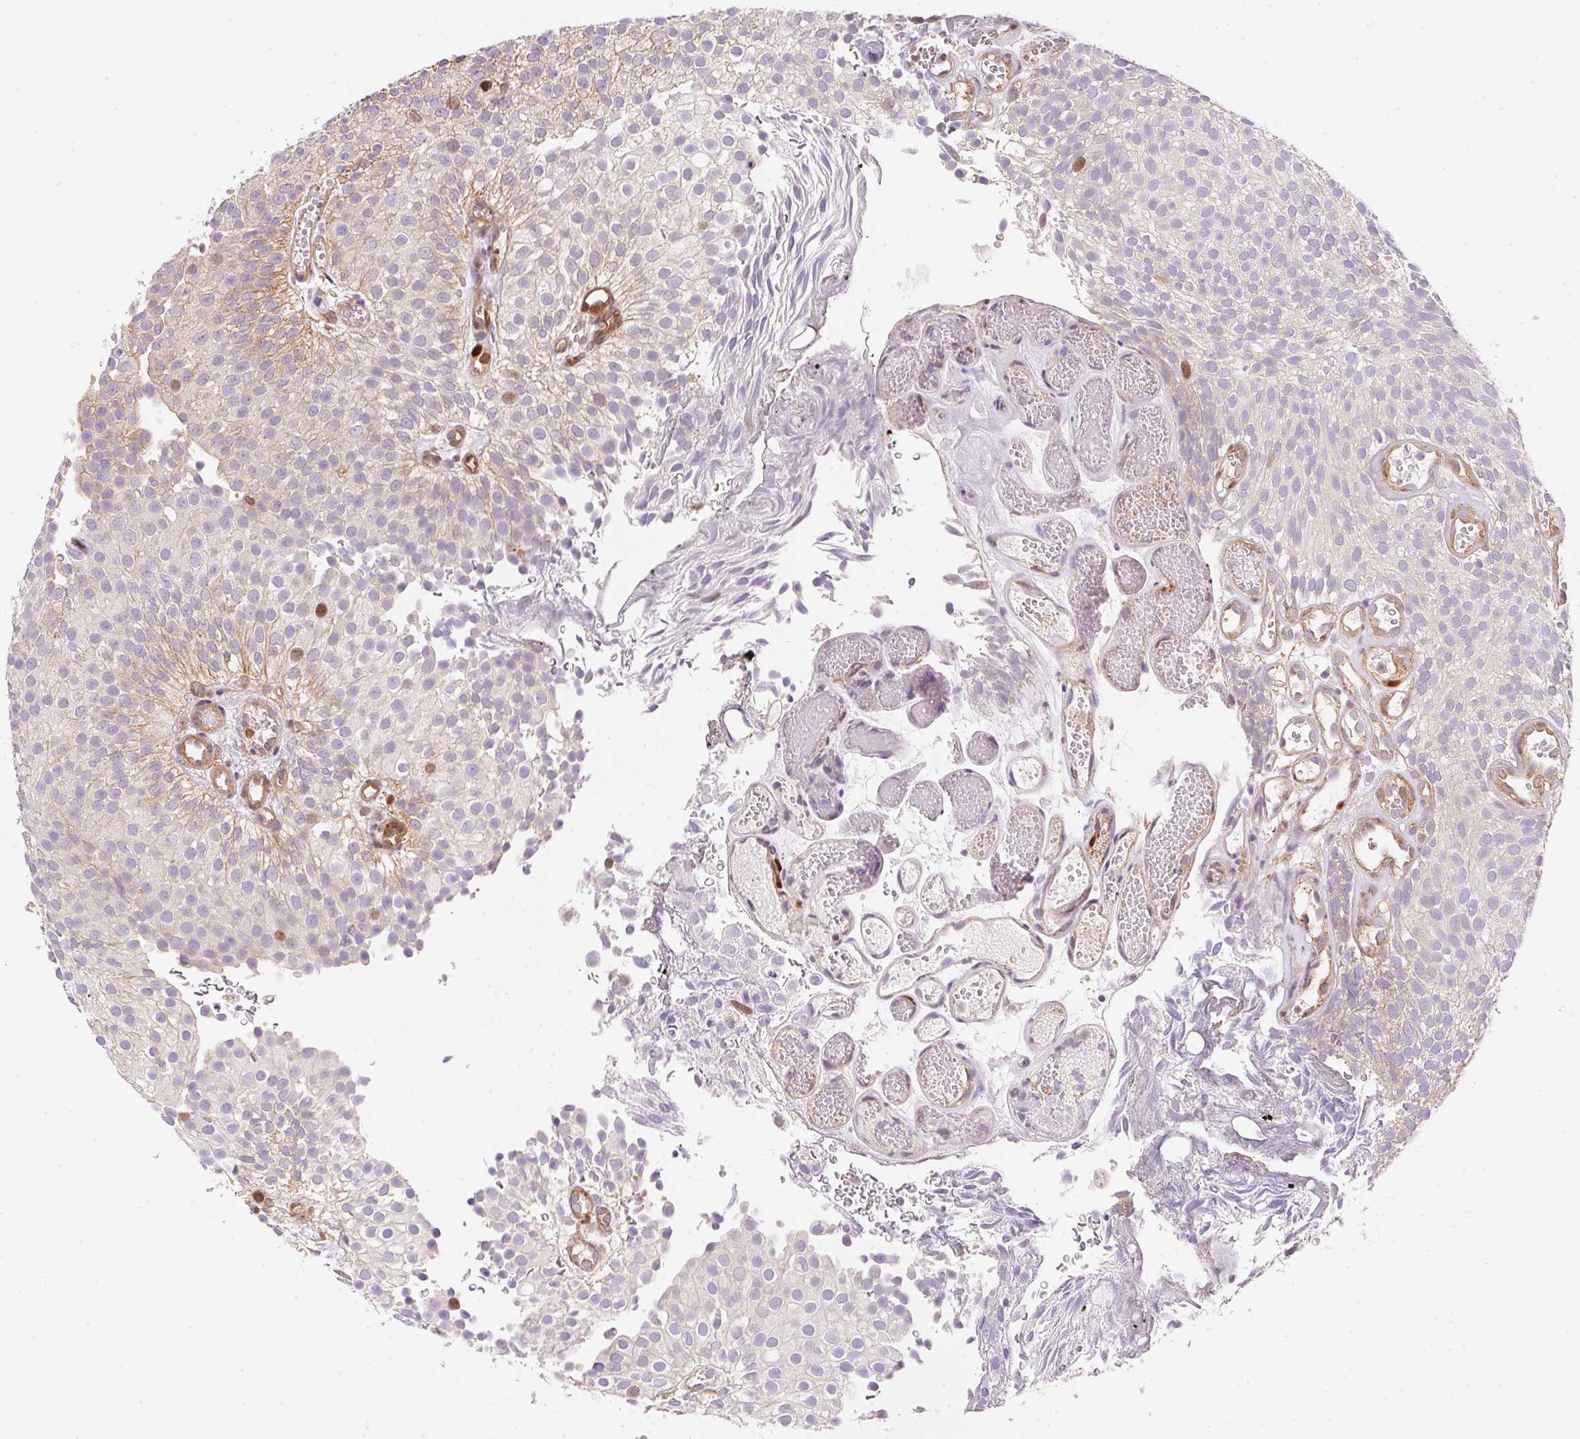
{"staining": {"intensity": "moderate", "quantity": "<25%", "location": "cytoplasmic/membranous,nuclear"}, "tissue": "urothelial cancer", "cell_type": "Tumor cells", "image_type": "cancer", "snomed": [{"axis": "morphology", "description": "Urothelial carcinoma, Low grade"}, {"axis": "topography", "description": "Urinary bladder"}], "caption": "This photomicrograph exhibits immunohistochemistry staining of human urothelial carcinoma (low-grade), with low moderate cytoplasmic/membranous and nuclear staining in approximately <25% of tumor cells.", "gene": "SMTN", "patient": {"sex": "male", "age": 78}}